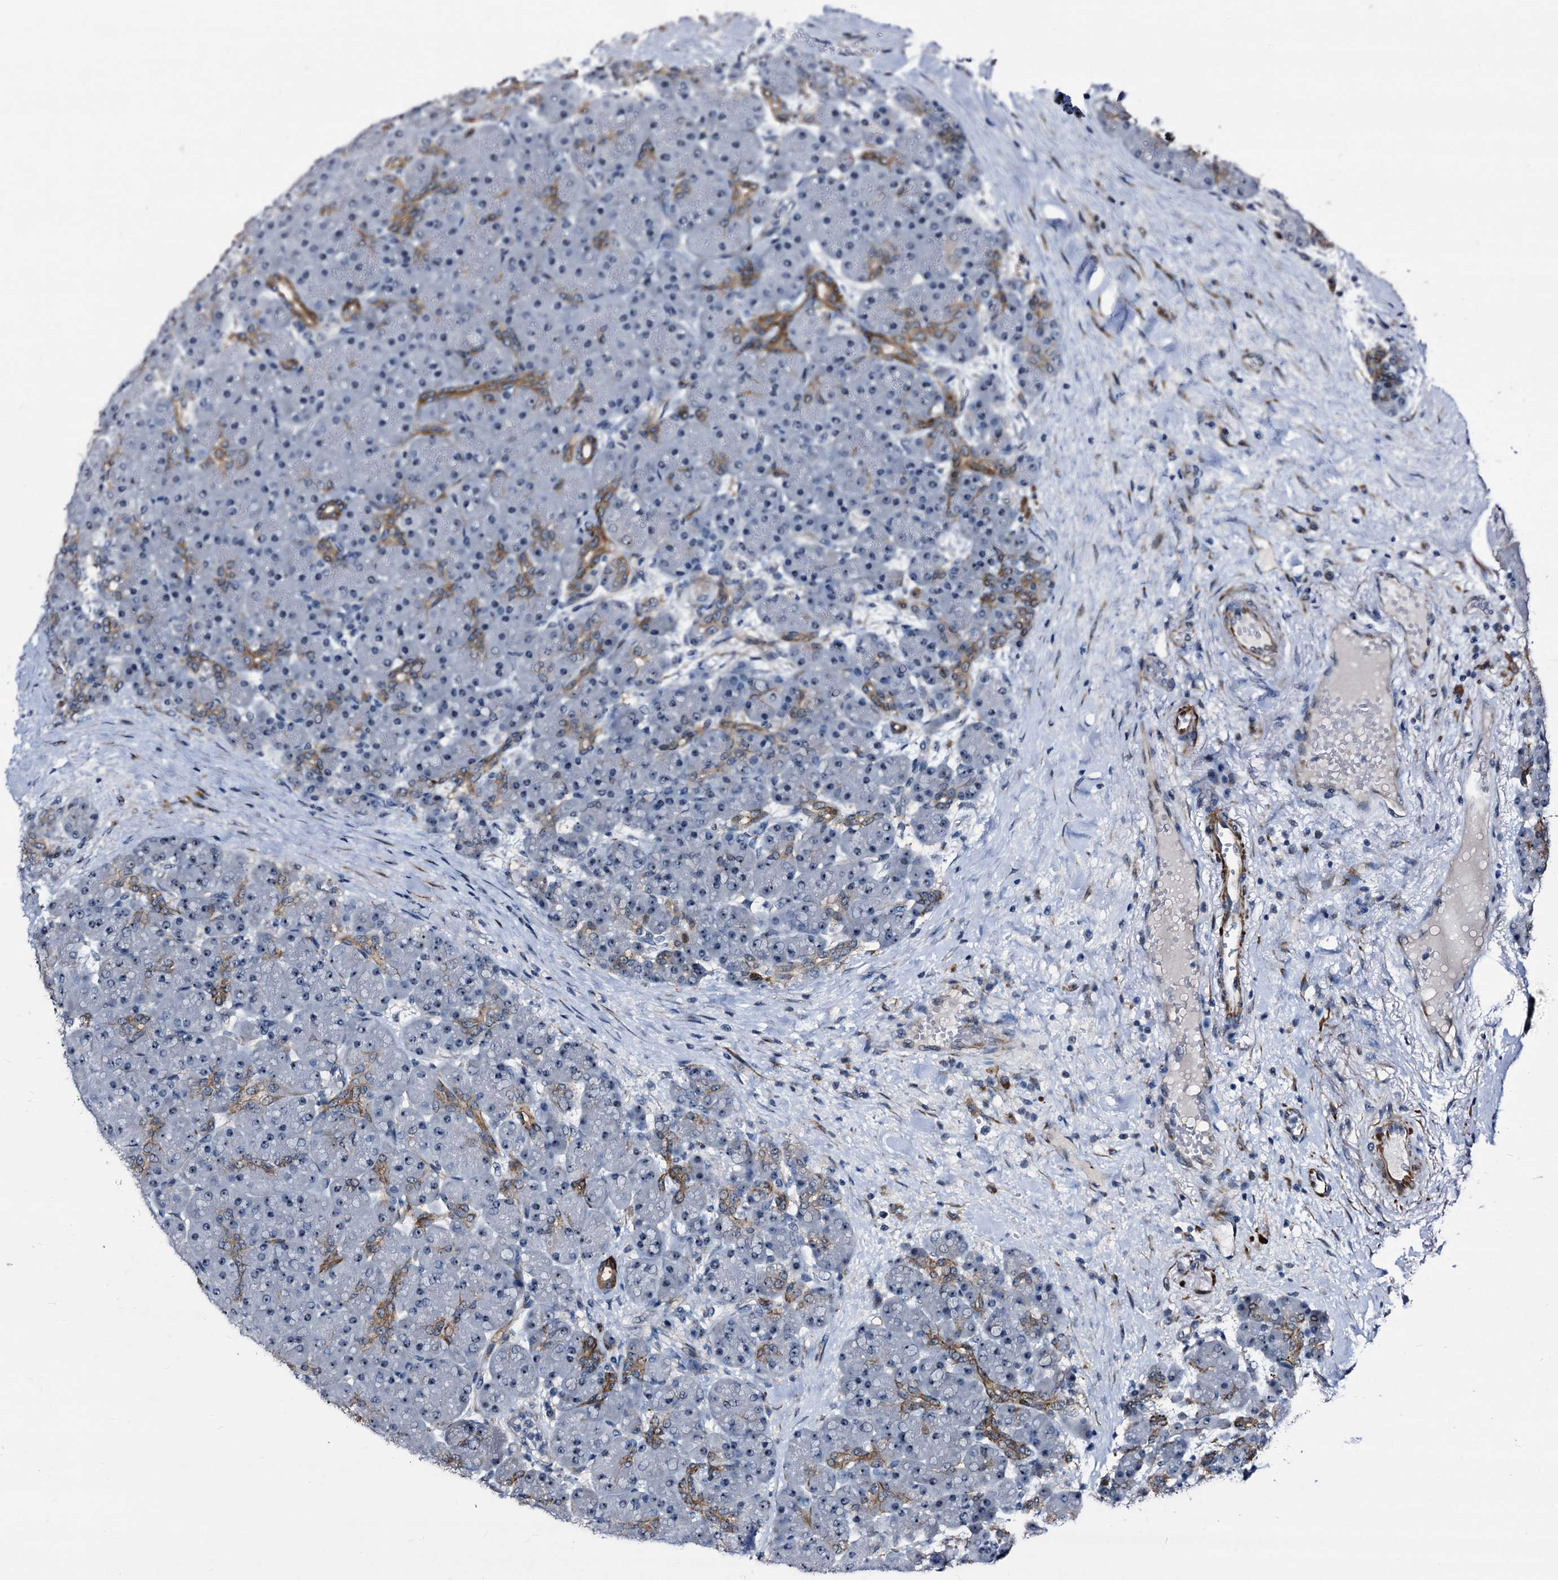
{"staining": {"intensity": "moderate", "quantity": "<25%", "location": "cytoplasmic/membranous,nuclear"}, "tissue": "pancreas", "cell_type": "Exocrine glandular cells", "image_type": "normal", "snomed": [{"axis": "morphology", "description": "Normal tissue, NOS"}, {"axis": "topography", "description": "Pancreas"}], "caption": "Moderate cytoplasmic/membranous,nuclear positivity is present in approximately <25% of exocrine glandular cells in benign pancreas. (DAB = brown stain, brightfield microscopy at high magnification).", "gene": "EMG1", "patient": {"sex": "male", "age": 66}}